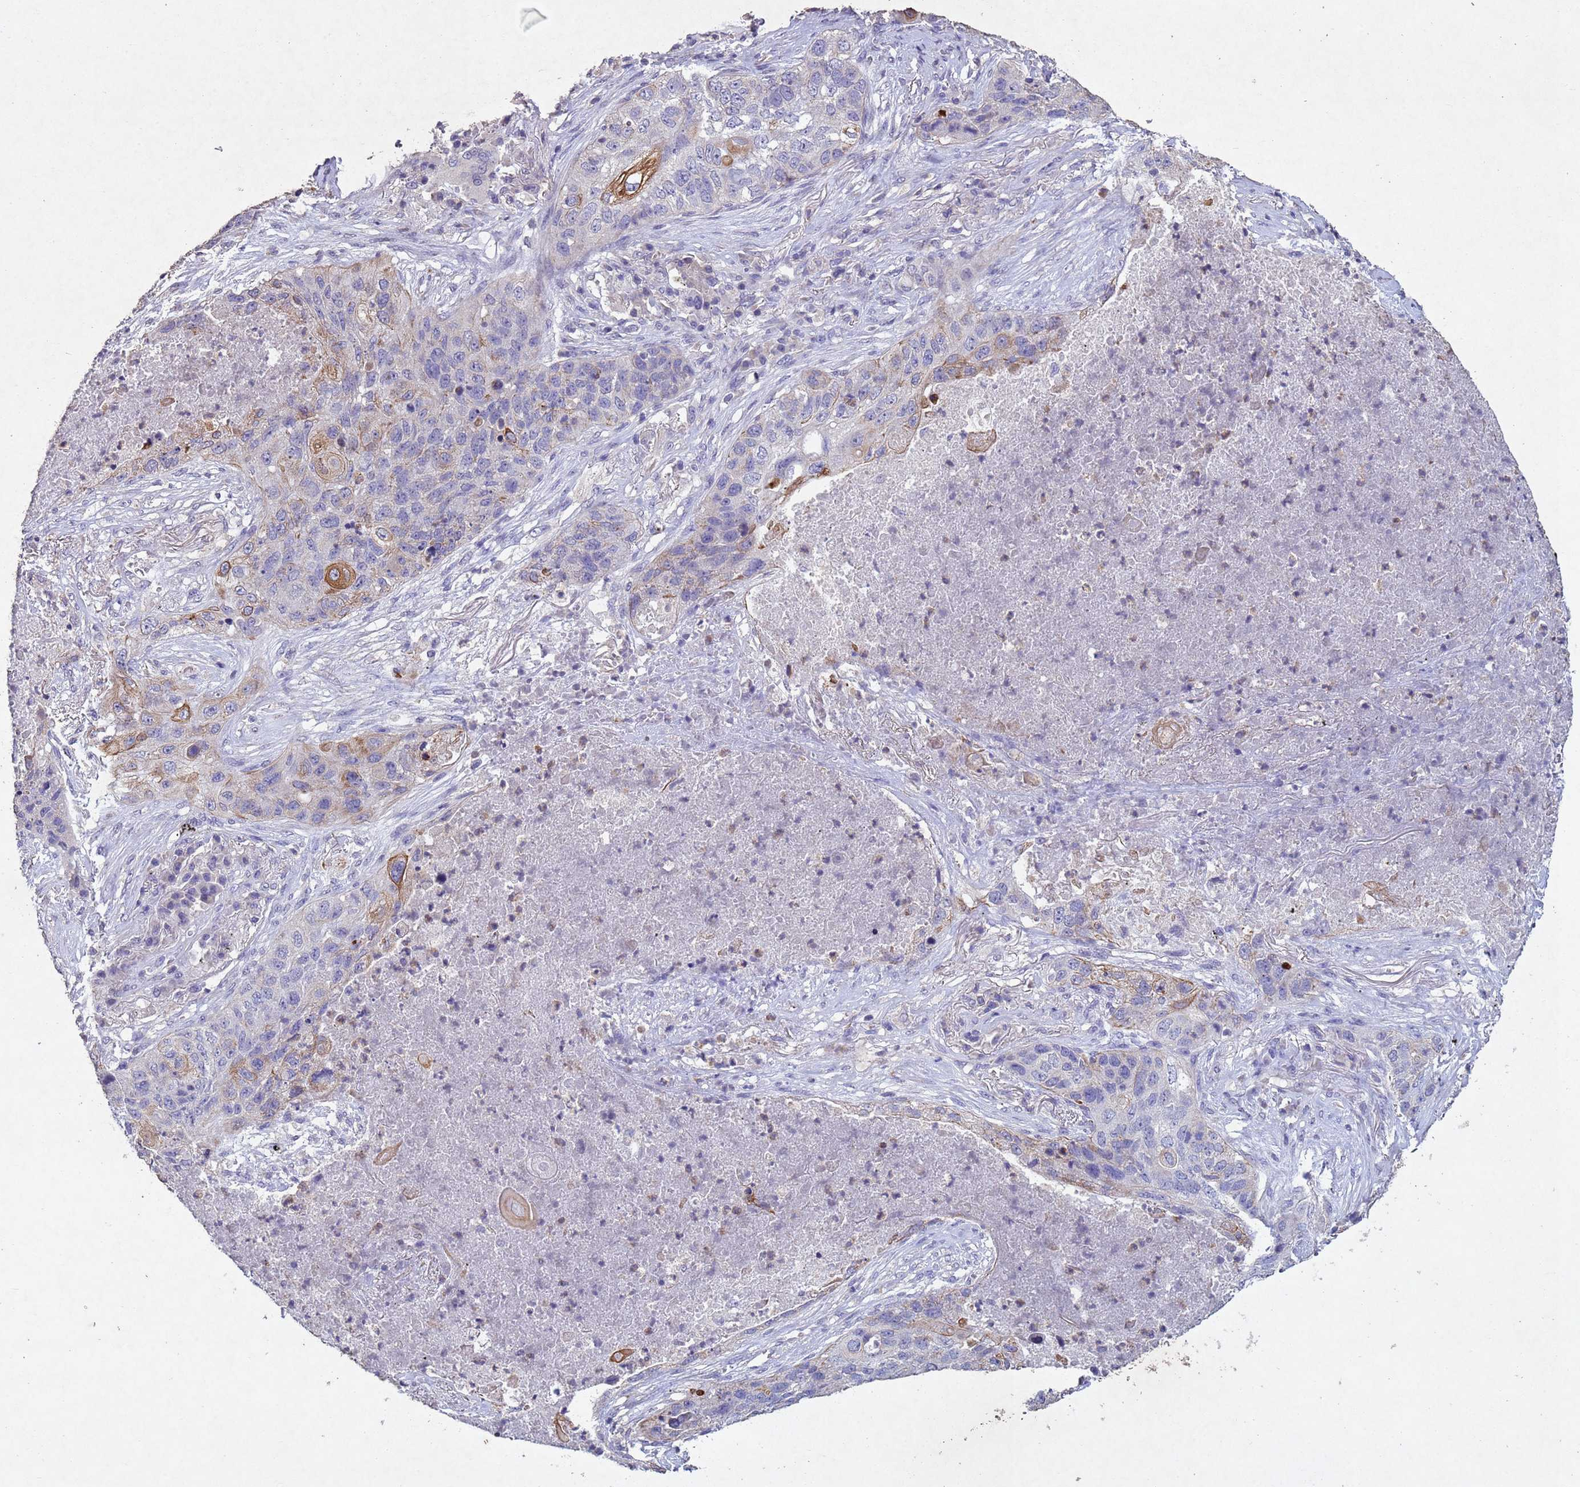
{"staining": {"intensity": "moderate", "quantity": "<25%", "location": "cytoplasmic/membranous"}, "tissue": "lung cancer", "cell_type": "Tumor cells", "image_type": "cancer", "snomed": [{"axis": "morphology", "description": "Squamous cell carcinoma, NOS"}, {"axis": "topography", "description": "Lung"}], "caption": "Tumor cells demonstrate moderate cytoplasmic/membranous staining in about <25% of cells in lung squamous cell carcinoma. Using DAB (3,3'-diaminobenzidine) (brown) and hematoxylin (blue) stains, captured at high magnification using brightfield microscopy.", "gene": "NLRP11", "patient": {"sex": "female", "age": 63}}